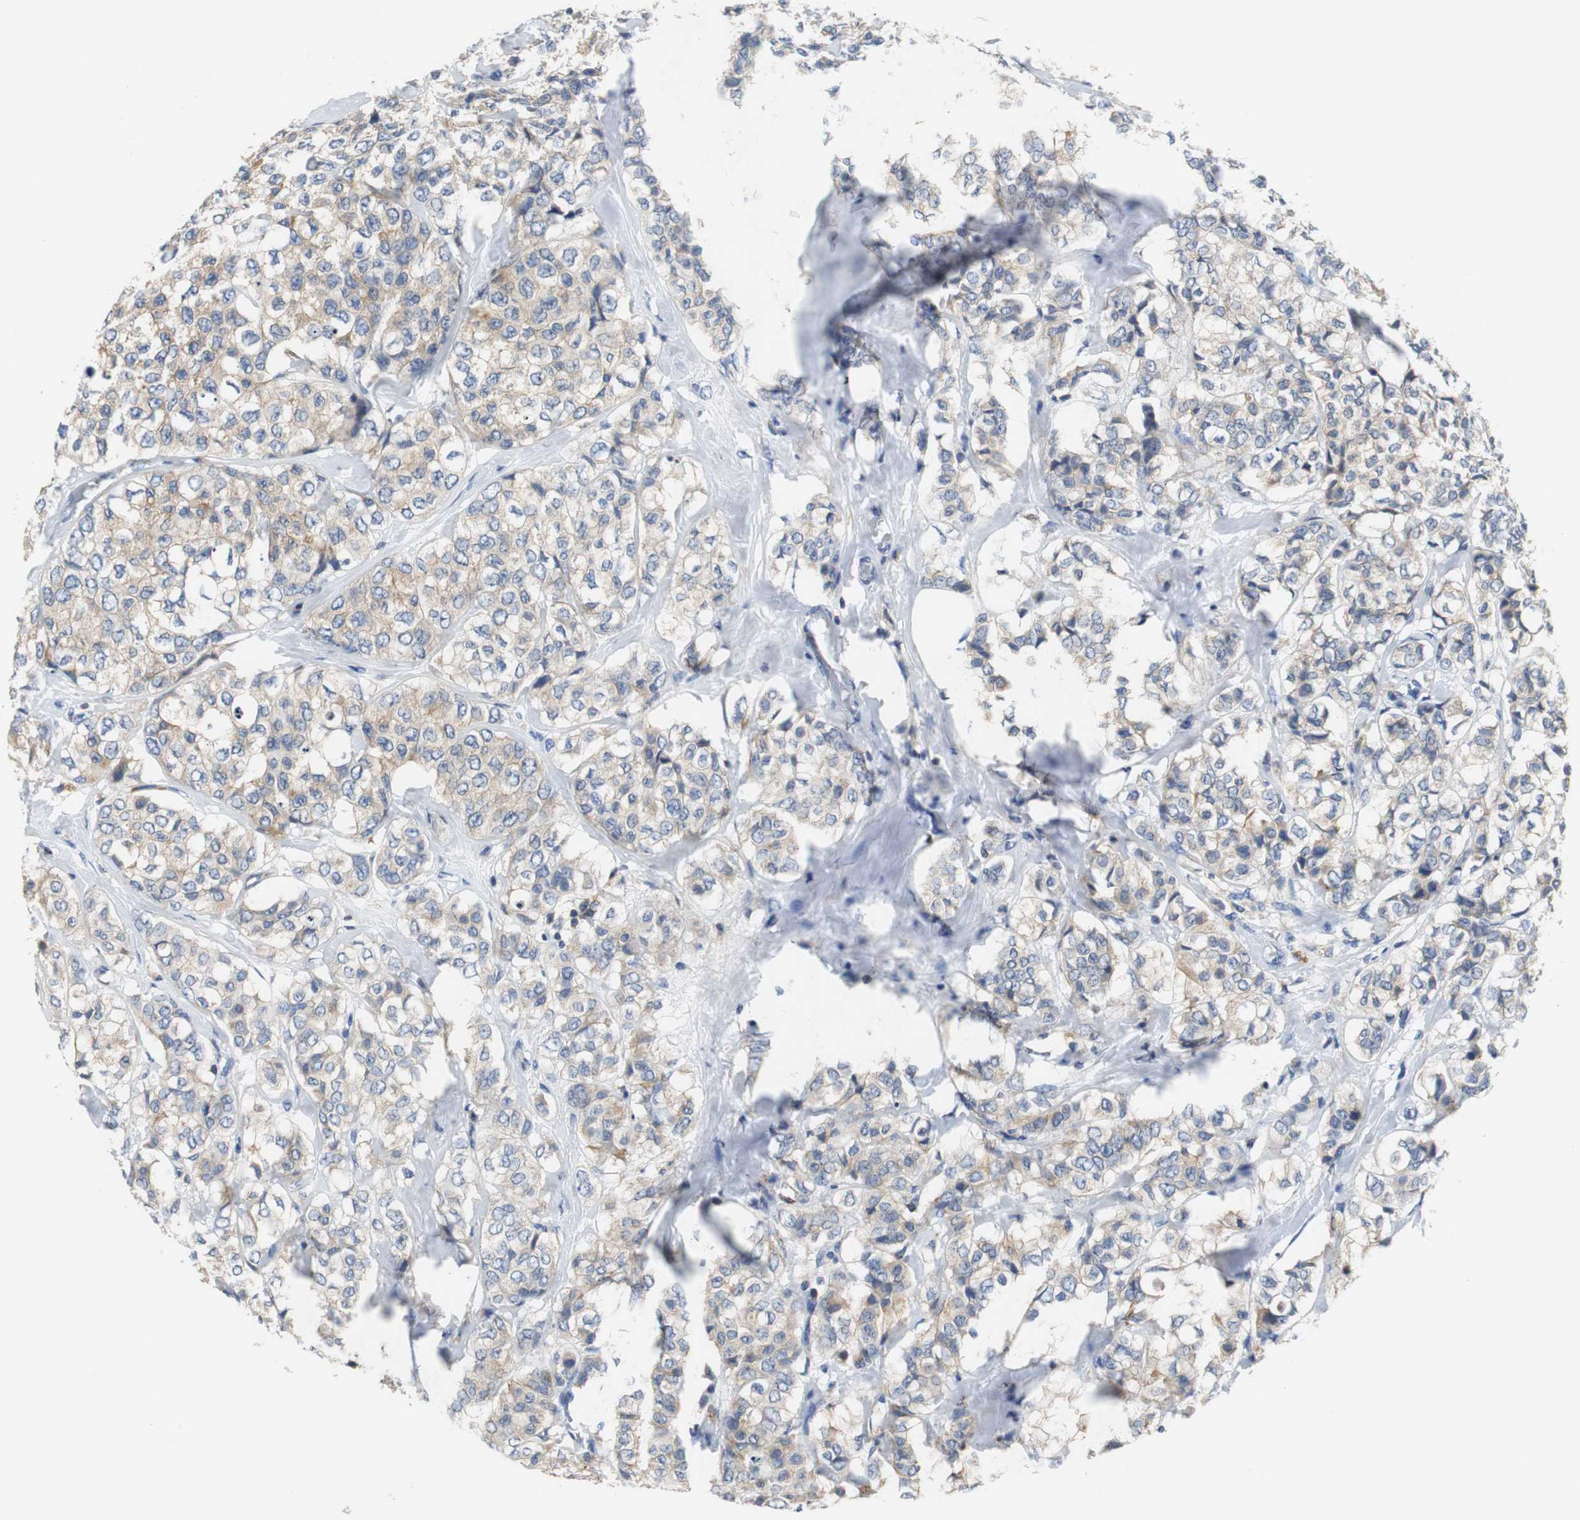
{"staining": {"intensity": "moderate", "quantity": "<25%", "location": "cytoplasmic/membranous"}, "tissue": "breast cancer", "cell_type": "Tumor cells", "image_type": "cancer", "snomed": [{"axis": "morphology", "description": "Lobular carcinoma"}, {"axis": "topography", "description": "Breast"}], "caption": "Protein staining shows moderate cytoplasmic/membranous positivity in about <25% of tumor cells in breast cancer (lobular carcinoma).", "gene": "VAMP8", "patient": {"sex": "female", "age": 60}}